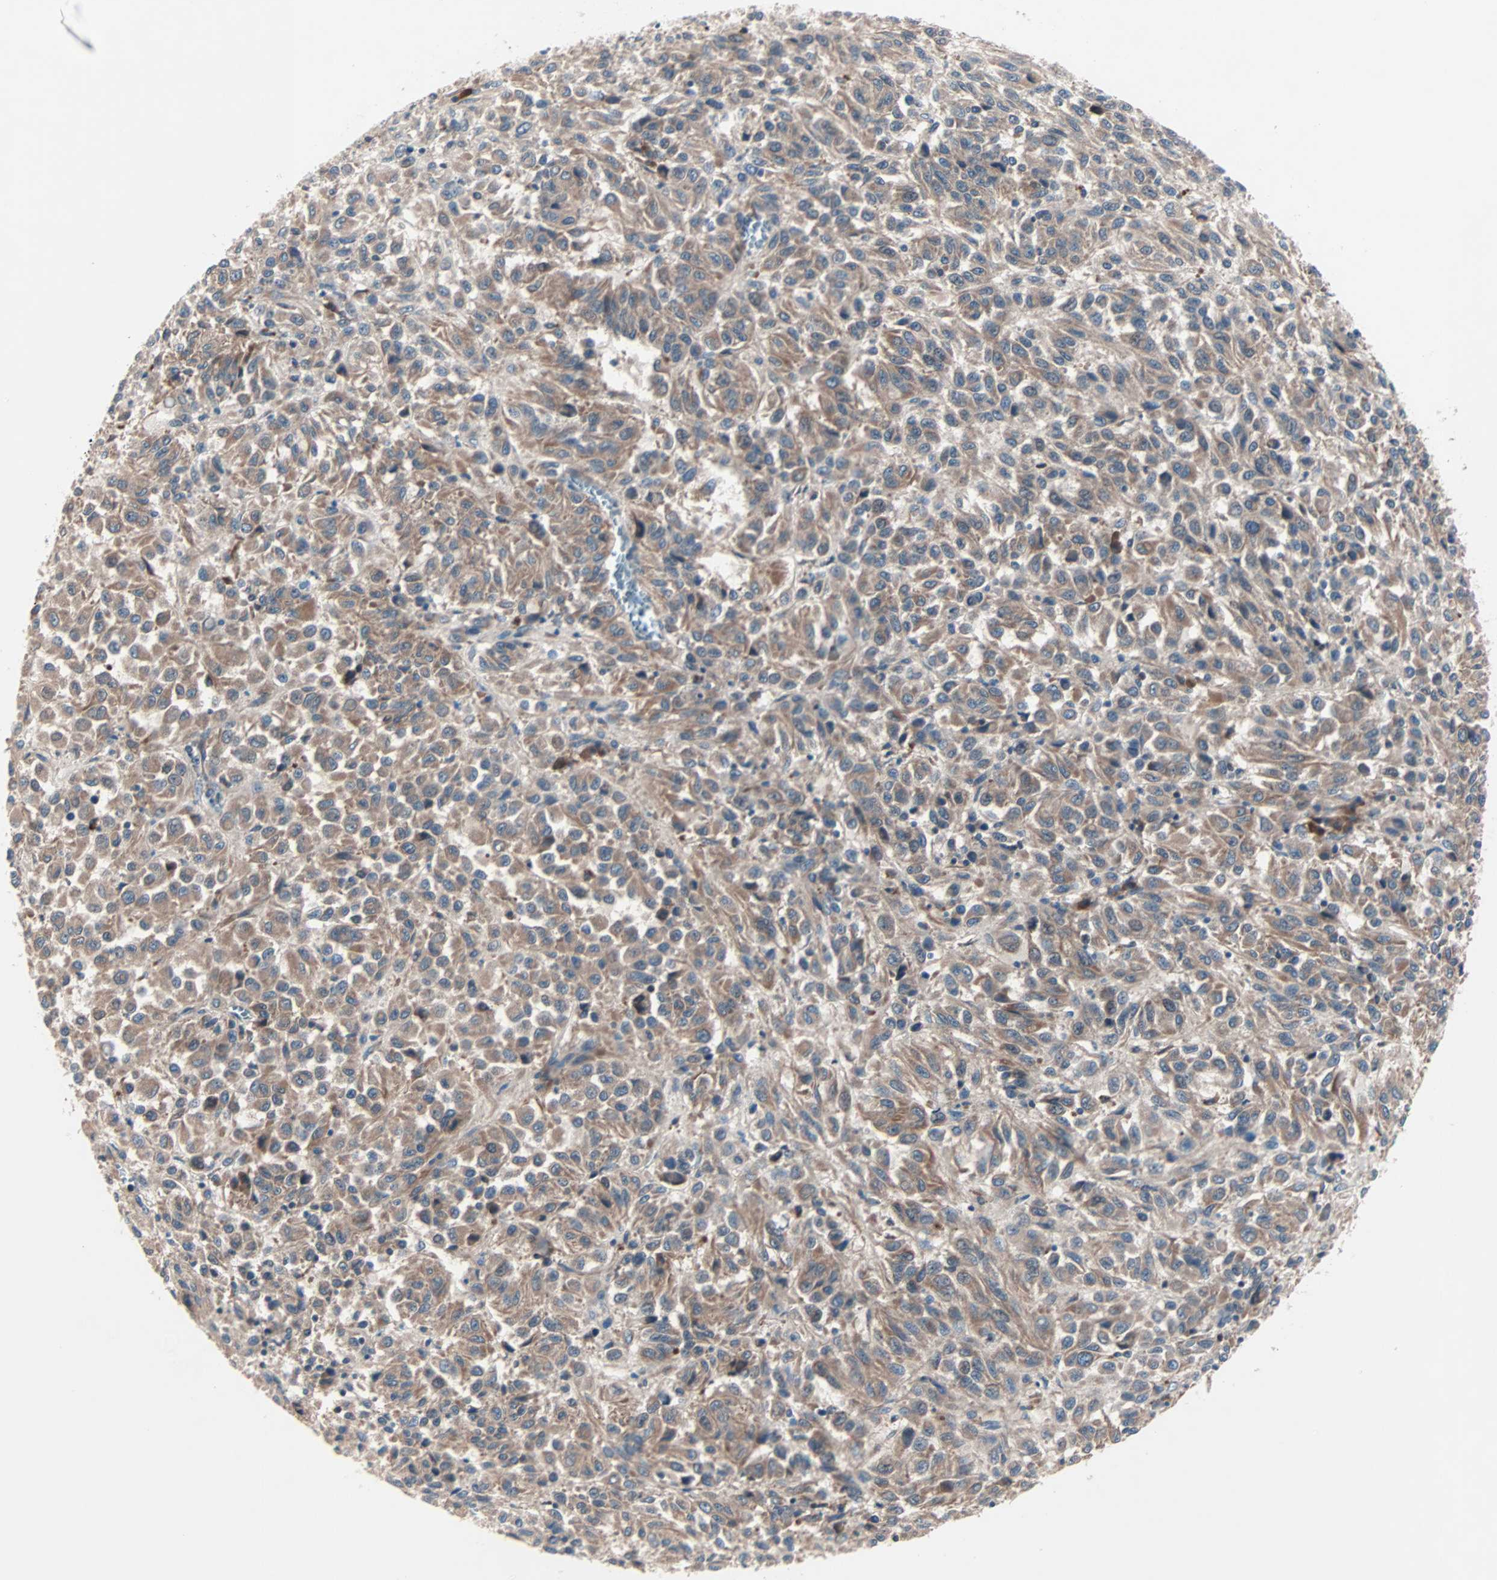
{"staining": {"intensity": "moderate", "quantity": ">75%", "location": "cytoplasmic/membranous"}, "tissue": "melanoma", "cell_type": "Tumor cells", "image_type": "cancer", "snomed": [{"axis": "morphology", "description": "Malignant melanoma, Metastatic site"}, {"axis": "topography", "description": "Lung"}], "caption": "Immunohistochemical staining of melanoma demonstrates moderate cytoplasmic/membranous protein expression in about >75% of tumor cells.", "gene": "CAD", "patient": {"sex": "male", "age": 64}}